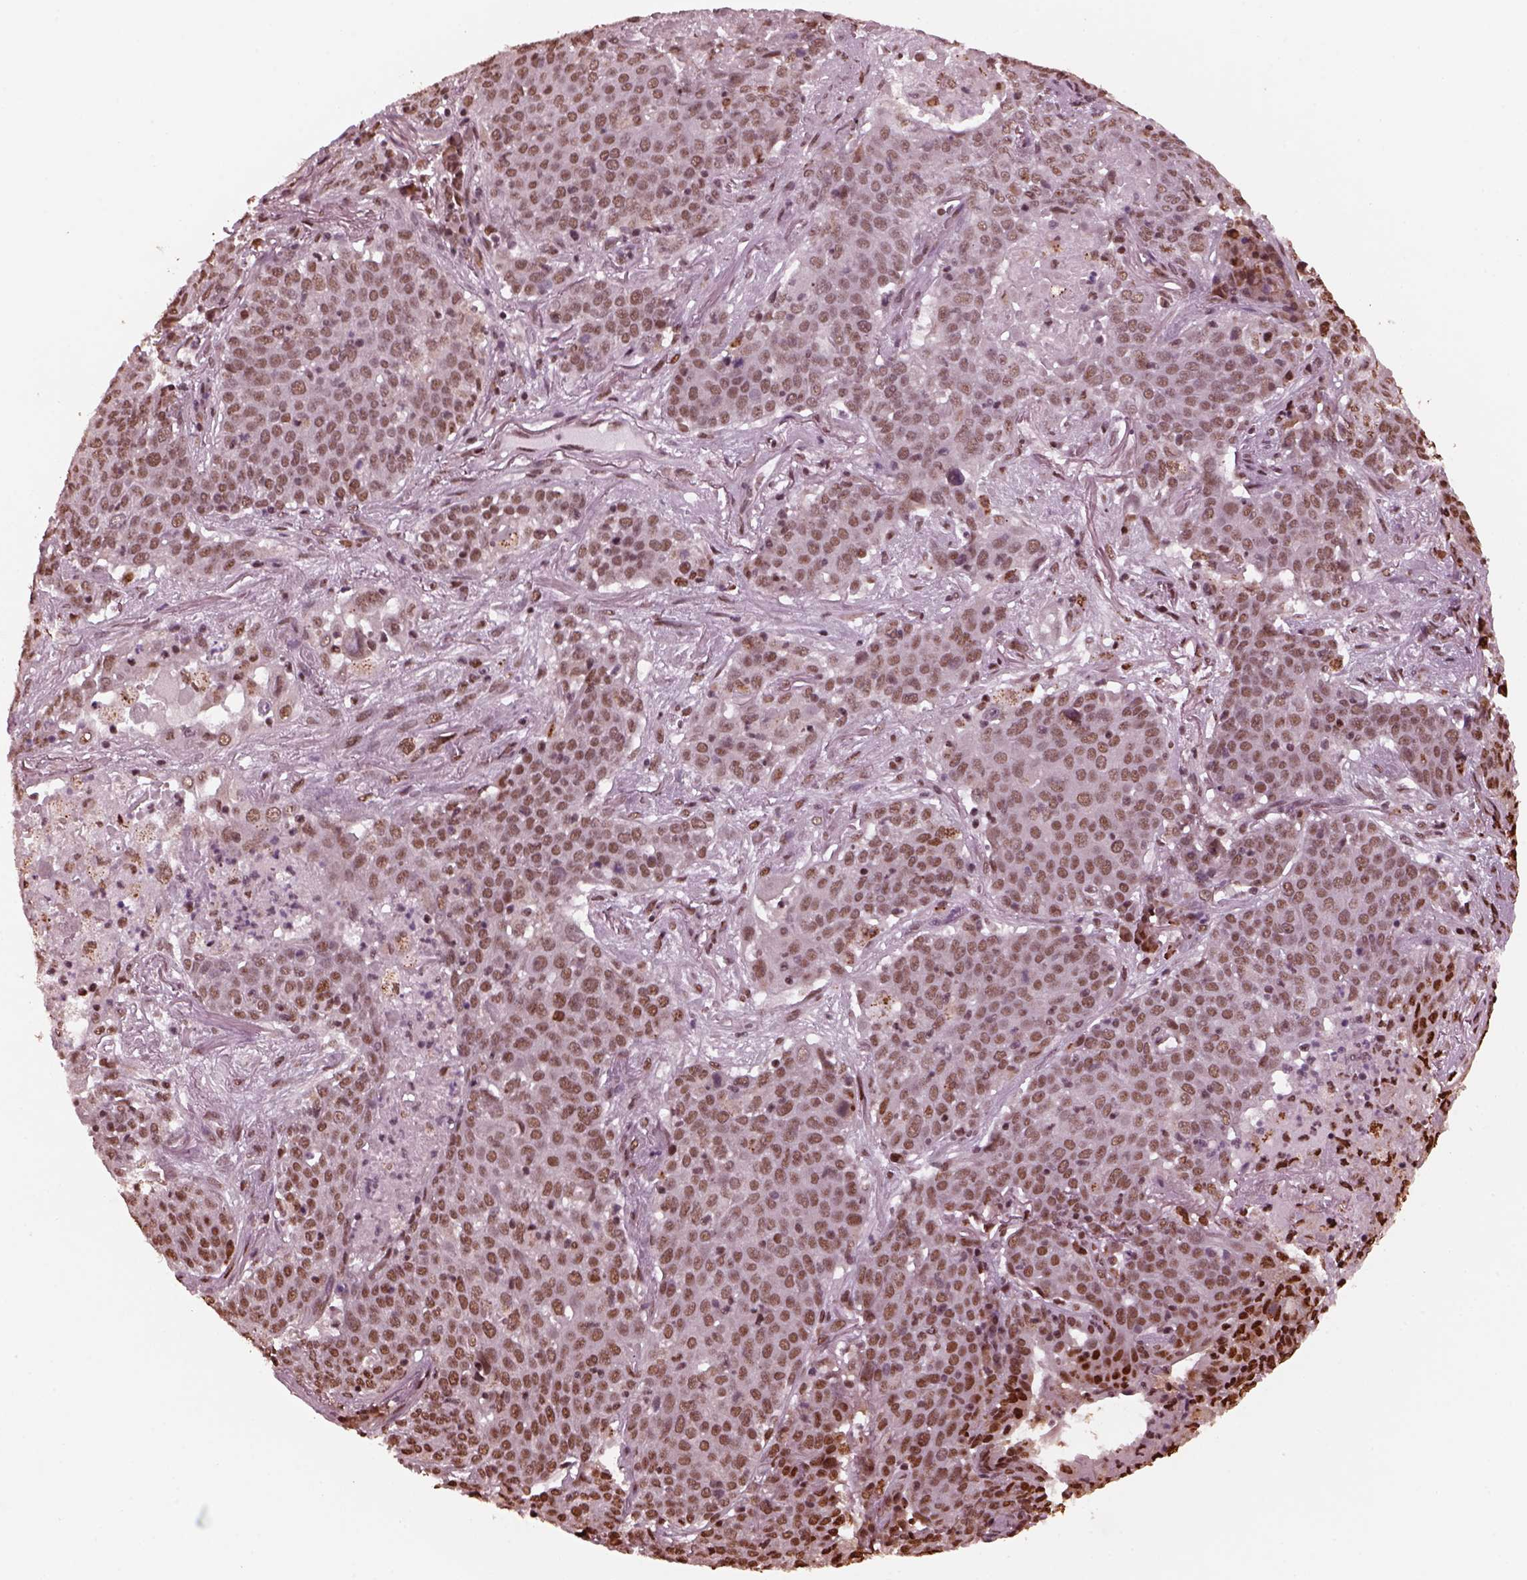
{"staining": {"intensity": "moderate", "quantity": "25%-75%", "location": "nuclear"}, "tissue": "lung cancer", "cell_type": "Tumor cells", "image_type": "cancer", "snomed": [{"axis": "morphology", "description": "Squamous cell carcinoma, NOS"}, {"axis": "topography", "description": "Lung"}], "caption": "Protein expression analysis of human lung cancer (squamous cell carcinoma) reveals moderate nuclear staining in approximately 25%-75% of tumor cells.", "gene": "NSD1", "patient": {"sex": "male", "age": 82}}